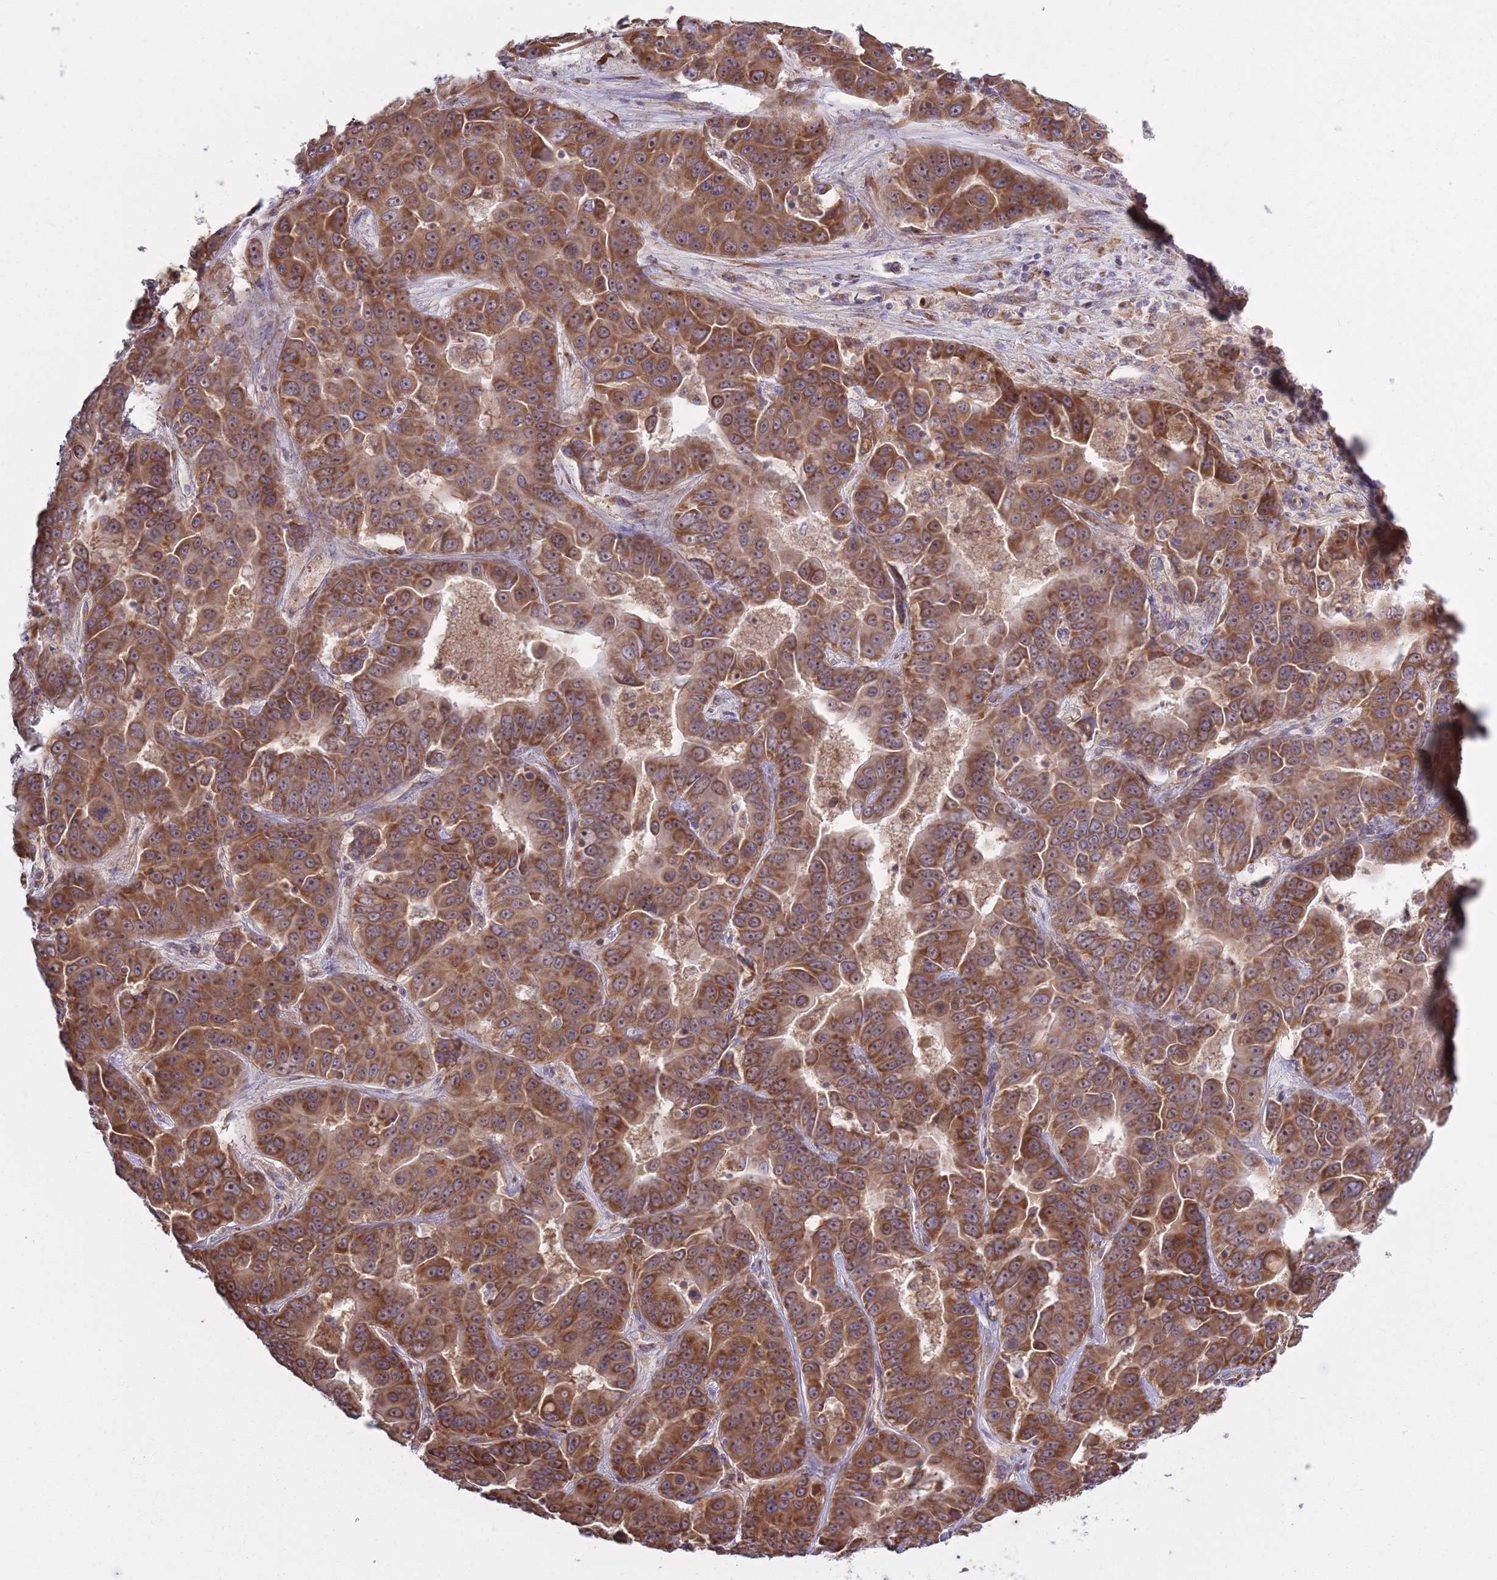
{"staining": {"intensity": "strong", "quantity": ">75%", "location": "cytoplasmic/membranous,nuclear"}, "tissue": "liver cancer", "cell_type": "Tumor cells", "image_type": "cancer", "snomed": [{"axis": "morphology", "description": "Cholangiocarcinoma"}, {"axis": "topography", "description": "Liver"}], "caption": "Liver cancer tissue demonstrates strong cytoplasmic/membranous and nuclear staining in approximately >75% of tumor cells The staining is performed using DAB (3,3'-diaminobenzidine) brown chromogen to label protein expression. The nuclei are counter-stained blue using hematoxylin.", "gene": "RPL17-C18orf32", "patient": {"sex": "female", "age": 52}}